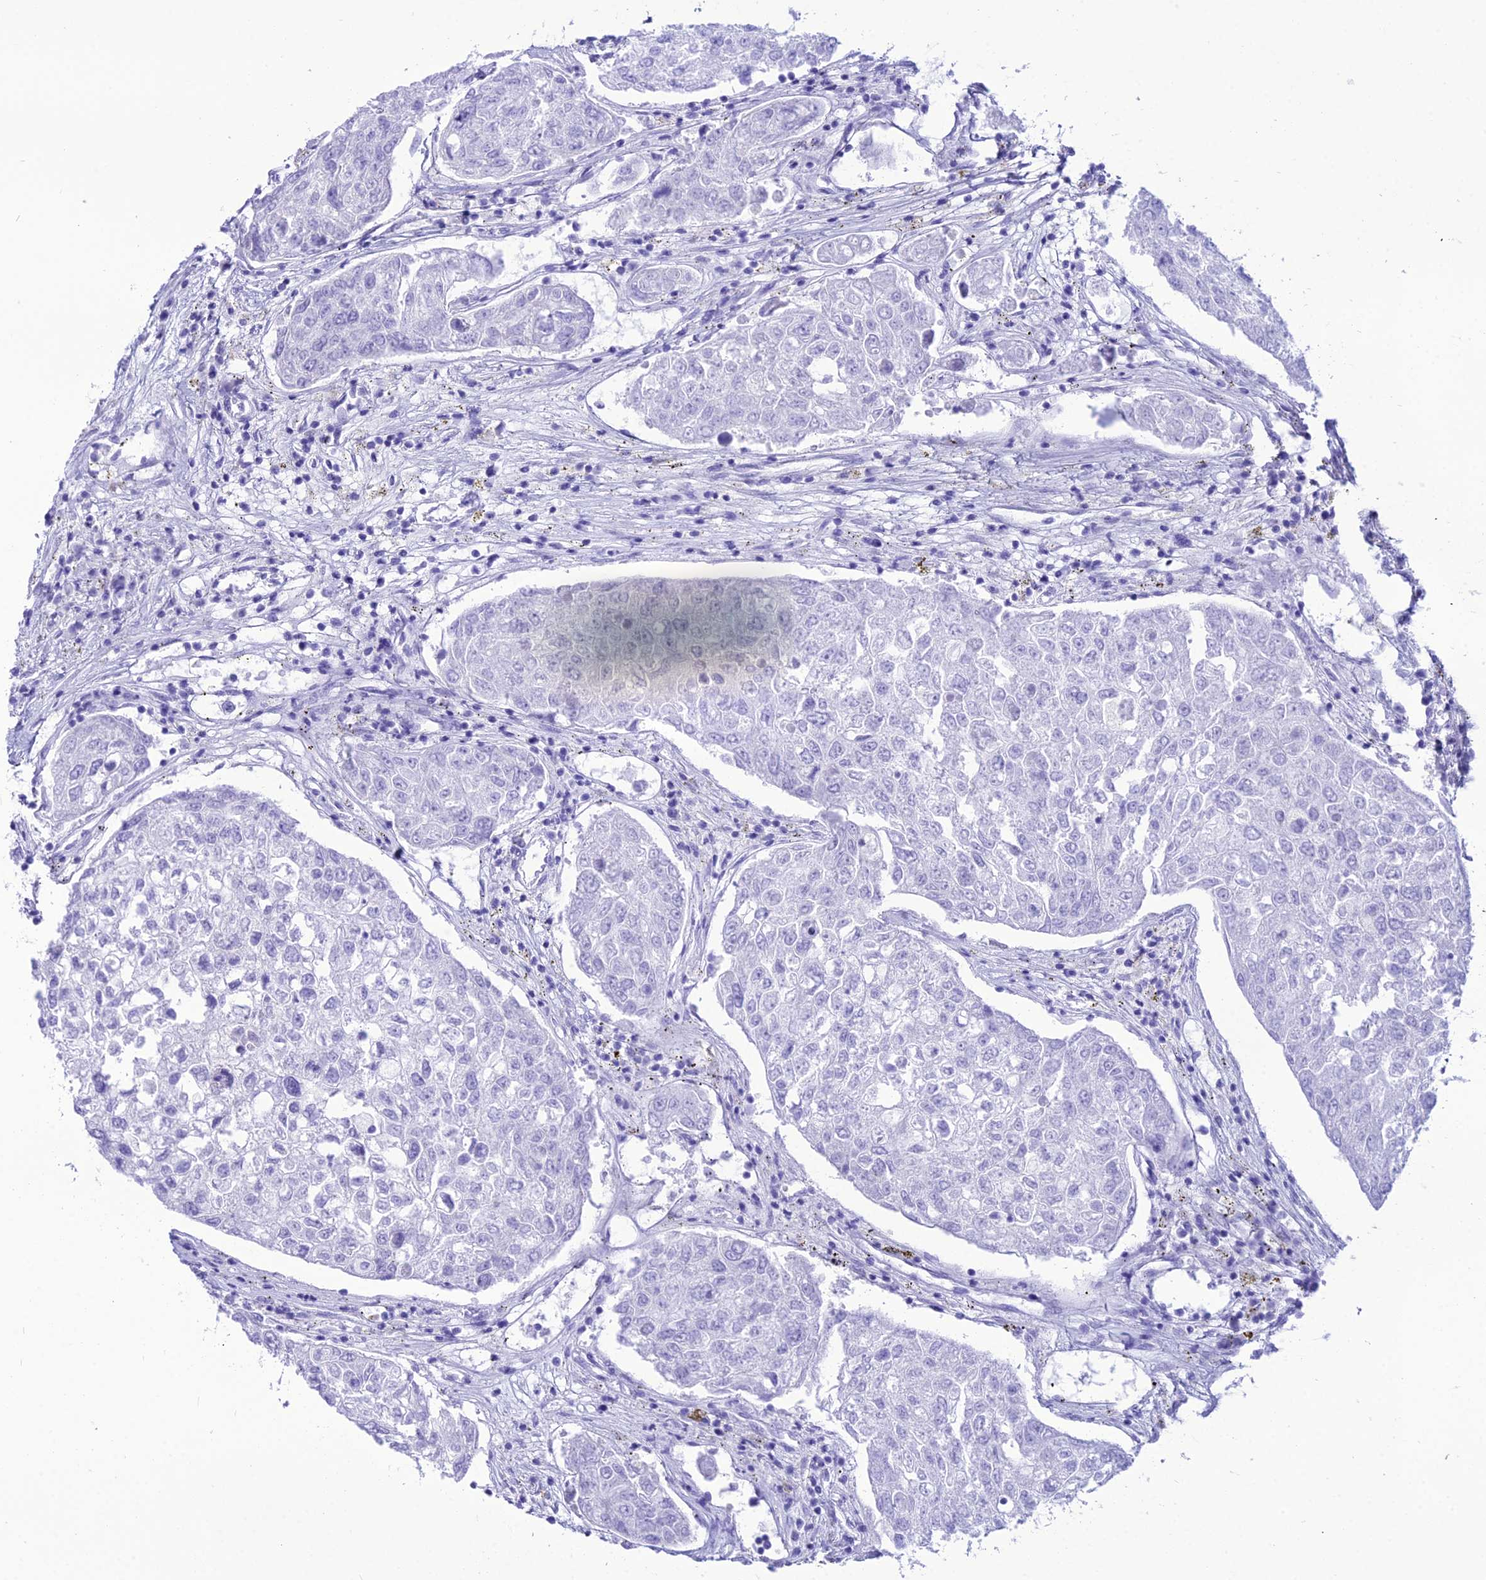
{"staining": {"intensity": "negative", "quantity": "none", "location": "none"}, "tissue": "urothelial cancer", "cell_type": "Tumor cells", "image_type": "cancer", "snomed": [{"axis": "morphology", "description": "Urothelial carcinoma, High grade"}, {"axis": "topography", "description": "Lymph node"}, {"axis": "topography", "description": "Urinary bladder"}], "caption": "Immunohistochemical staining of high-grade urothelial carcinoma exhibits no significant expression in tumor cells. (Brightfield microscopy of DAB immunohistochemistry at high magnification).", "gene": "PNMA5", "patient": {"sex": "male", "age": 51}}